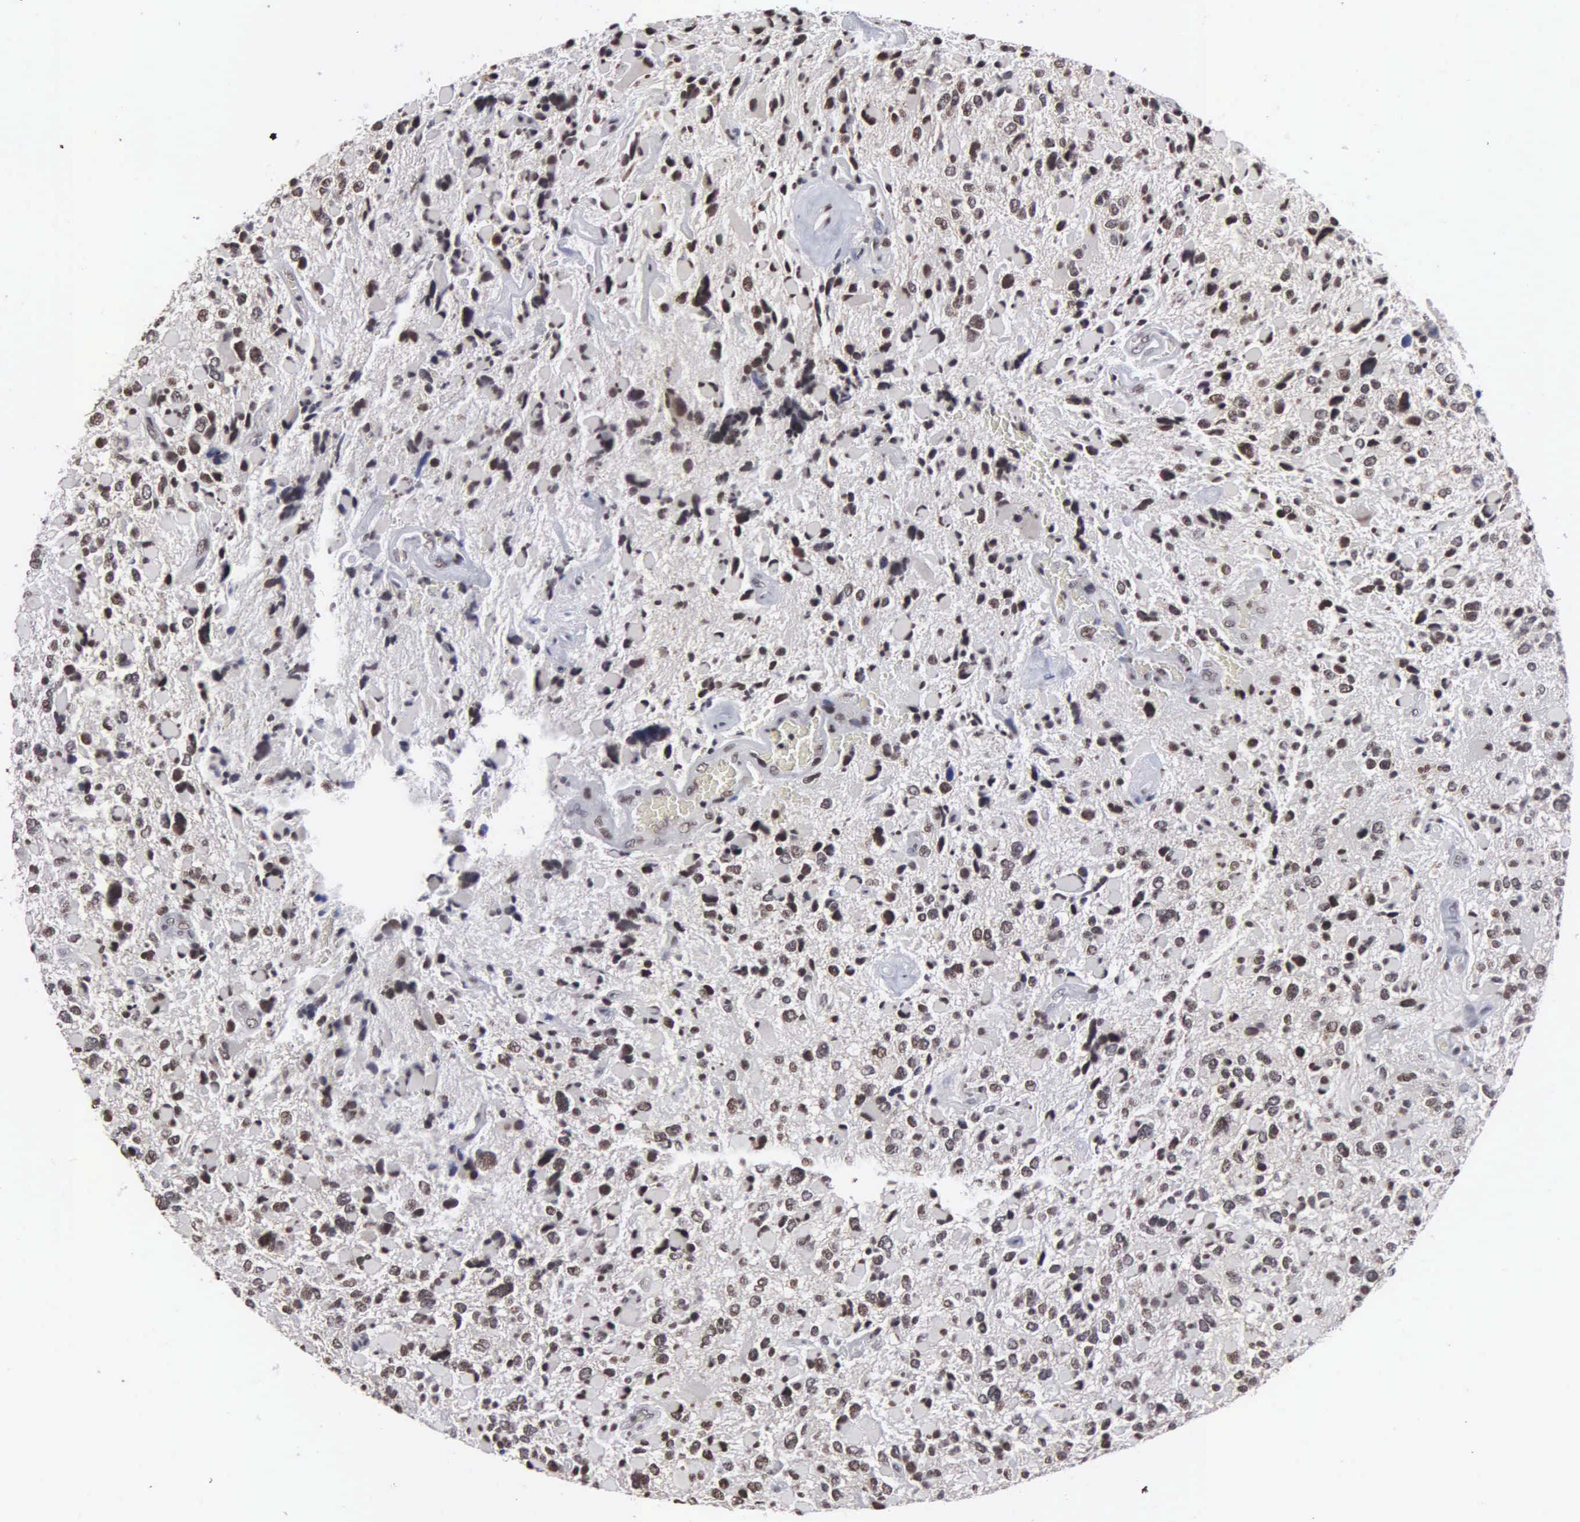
{"staining": {"intensity": "moderate", "quantity": ">75%", "location": "nuclear"}, "tissue": "glioma", "cell_type": "Tumor cells", "image_type": "cancer", "snomed": [{"axis": "morphology", "description": "Glioma, malignant, High grade"}, {"axis": "topography", "description": "Brain"}], "caption": "Tumor cells reveal medium levels of moderate nuclear positivity in about >75% of cells in human malignant glioma (high-grade). The staining was performed using DAB (3,3'-diaminobenzidine) to visualize the protein expression in brown, while the nuclei were stained in blue with hematoxylin (Magnification: 20x).", "gene": "KIAA0586", "patient": {"sex": "female", "age": 37}}